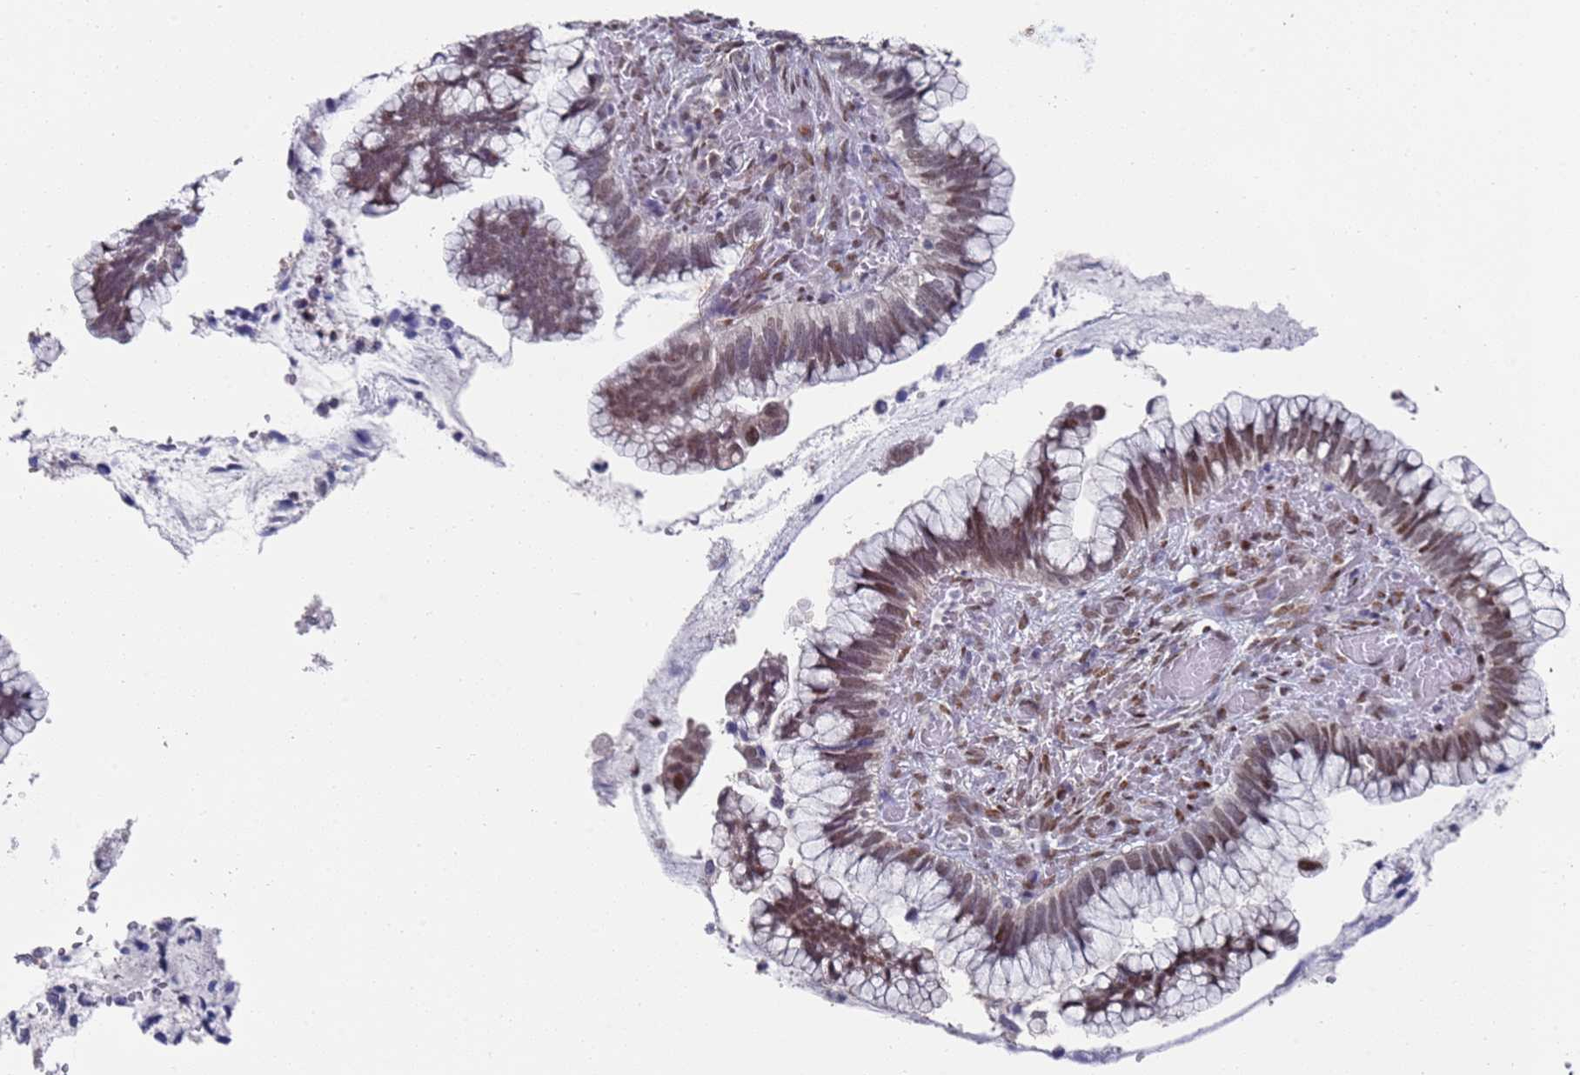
{"staining": {"intensity": "moderate", "quantity": ">75%", "location": "nuclear"}, "tissue": "cervical cancer", "cell_type": "Tumor cells", "image_type": "cancer", "snomed": [{"axis": "morphology", "description": "Adenocarcinoma, NOS"}, {"axis": "topography", "description": "Cervix"}], "caption": "About >75% of tumor cells in human cervical adenocarcinoma reveal moderate nuclear protein expression as visualized by brown immunohistochemical staining.", "gene": "COPS6", "patient": {"sex": "female", "age": 44}}